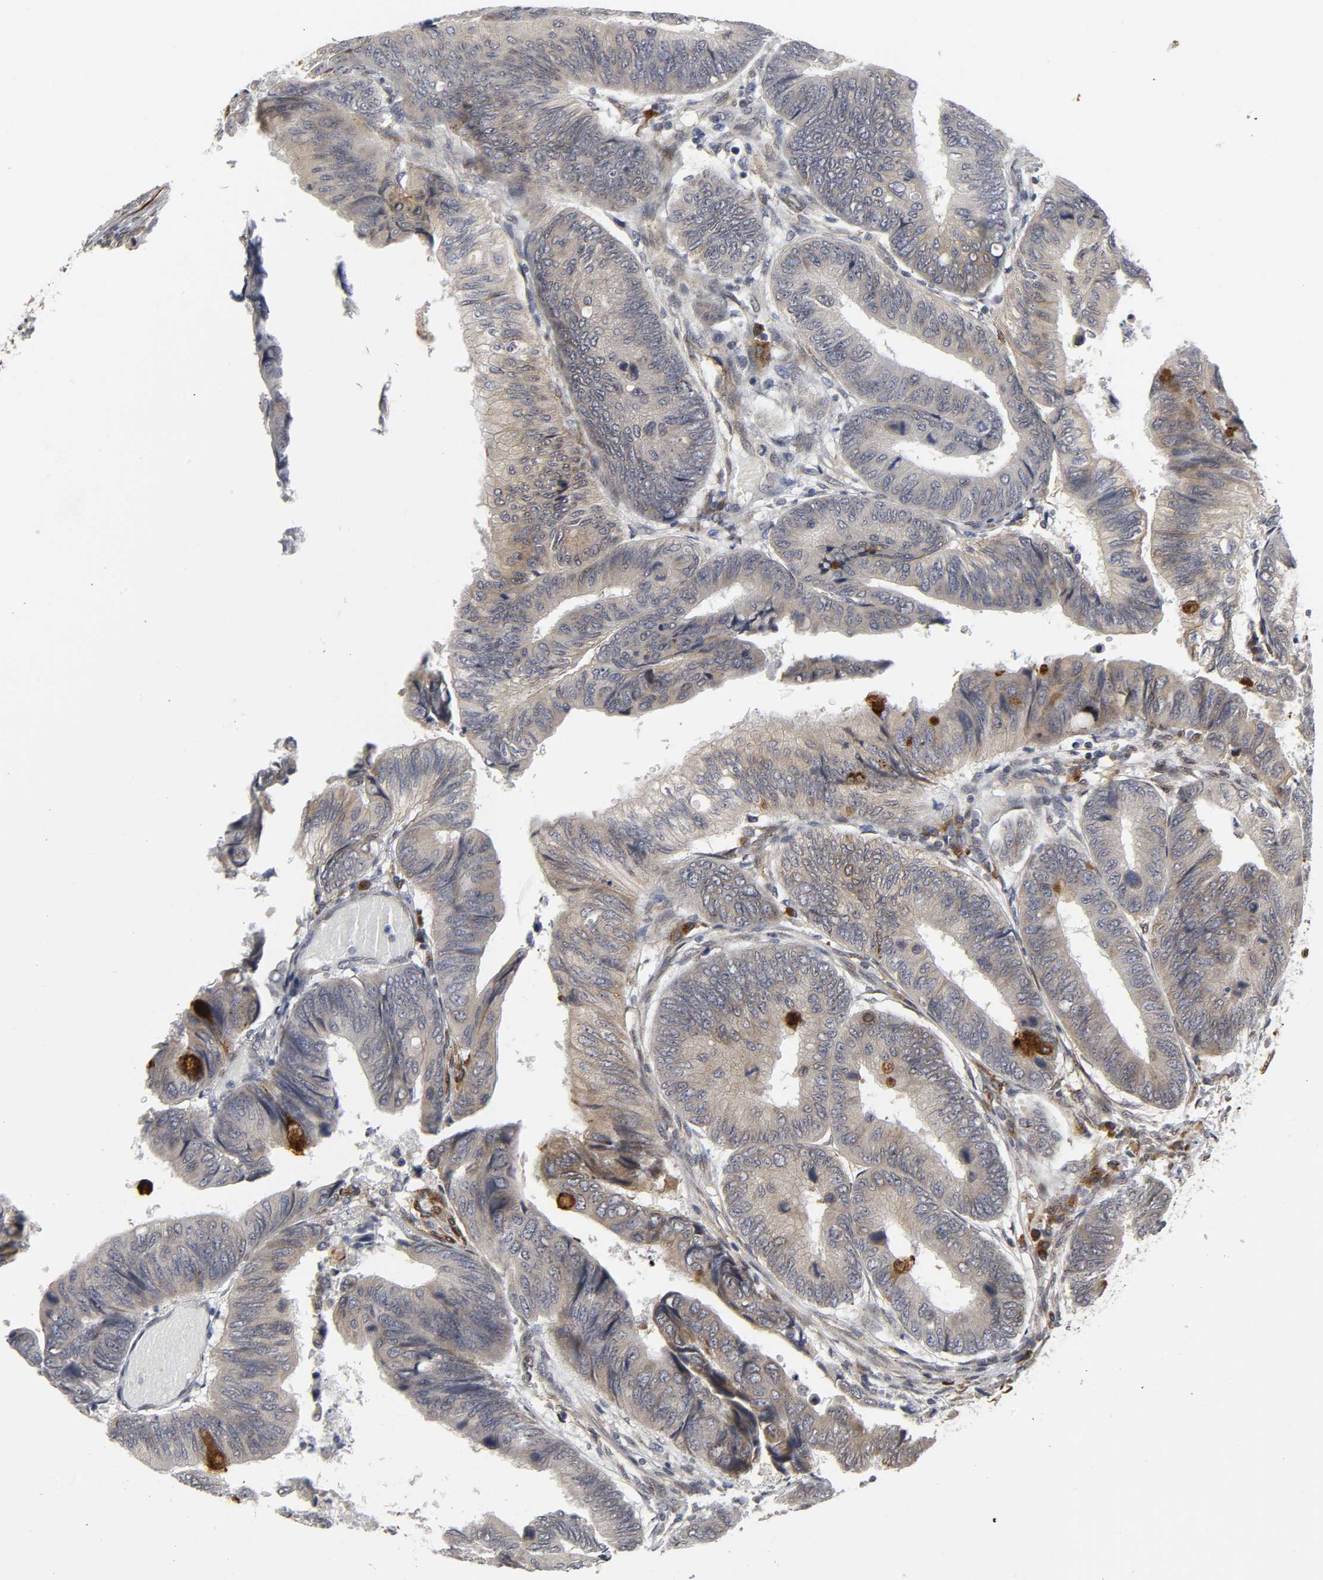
{"staining": {"intensity": "strong", "quantity": "<25%", "location": "cytoplasmic/membranous"}, "tissue": "colorectal cancer", "cell_type": "Tumor cells", "image_type": "cancer", "snomed": [{"axis": "morphology", "description": "Normal tissue, NOS"}, {"axis": "morphology", "description": "Adenocarcinoma, NOS"}, {"axis": "topography", "description": "Rectum"}, {"axis": "topography", "description": "Peripheral nerve tissue"}], "caption": "Protein staining of colorectal cancer (adenocarcinoma) tissue reveals strong cytoplasmic/membranous positivity in about <25% of tumor cells.", "gene": "ASB6", "patient": {"sex": "male", "age": 92}}